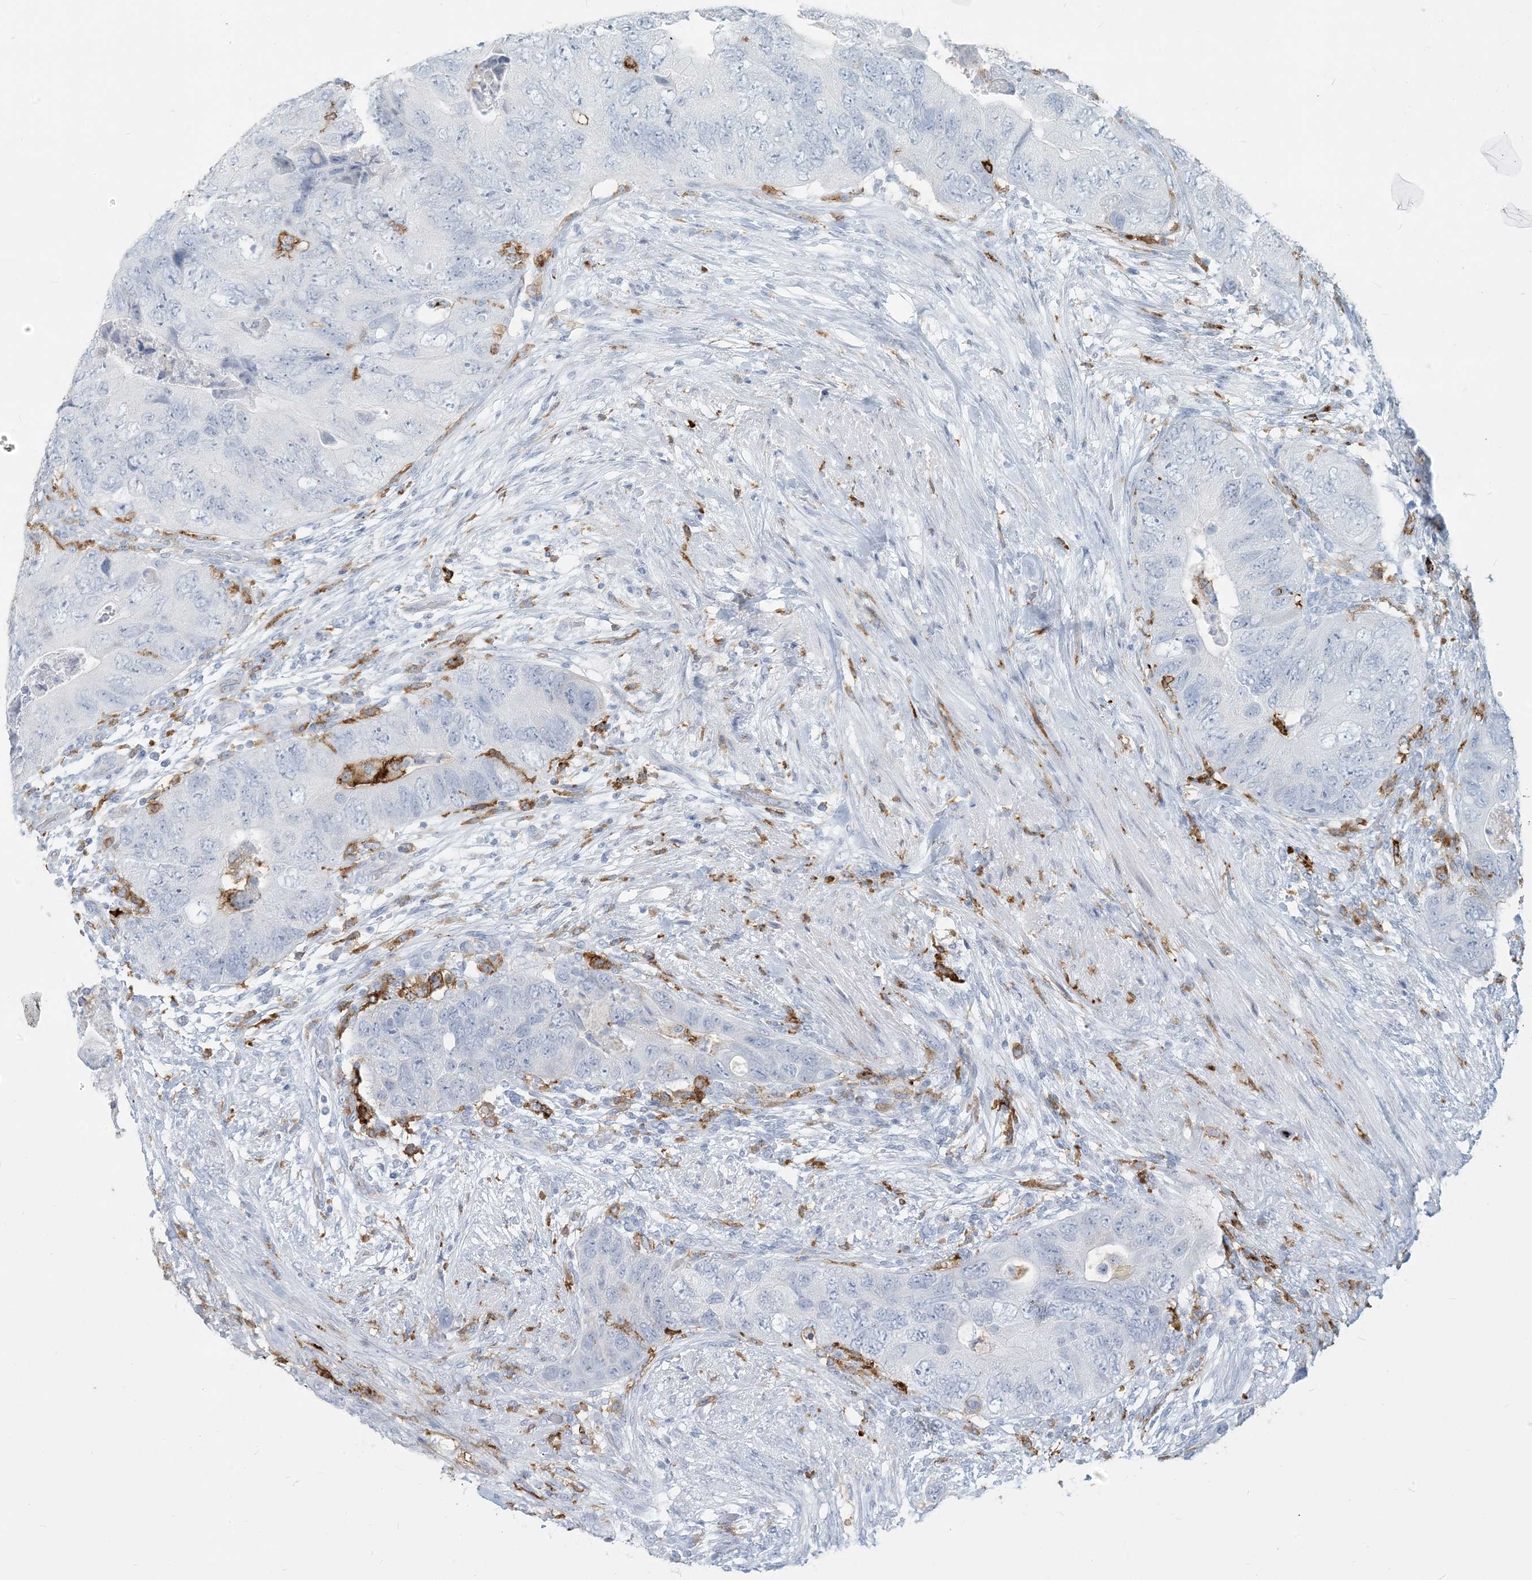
{"staining": {"intensity": "negative", "quantity": "none", "location": "none"}, "tissue": "colorectal cancer", "cell_type": "Tumor cells", "image_type": "cancer", "snomed": [{"axis": "morphology", "description": "Adenocarcinoma, NOS"}, {"axis": "topography", "description": "Rectum"}], "caption": "Immunohistochemistry (IHC) of adenocarcinoma (colorectal) shows no expression in tumor cells.", "gene": "HLA-DRB1", "patient": {"sex": "male", "age": 63}}